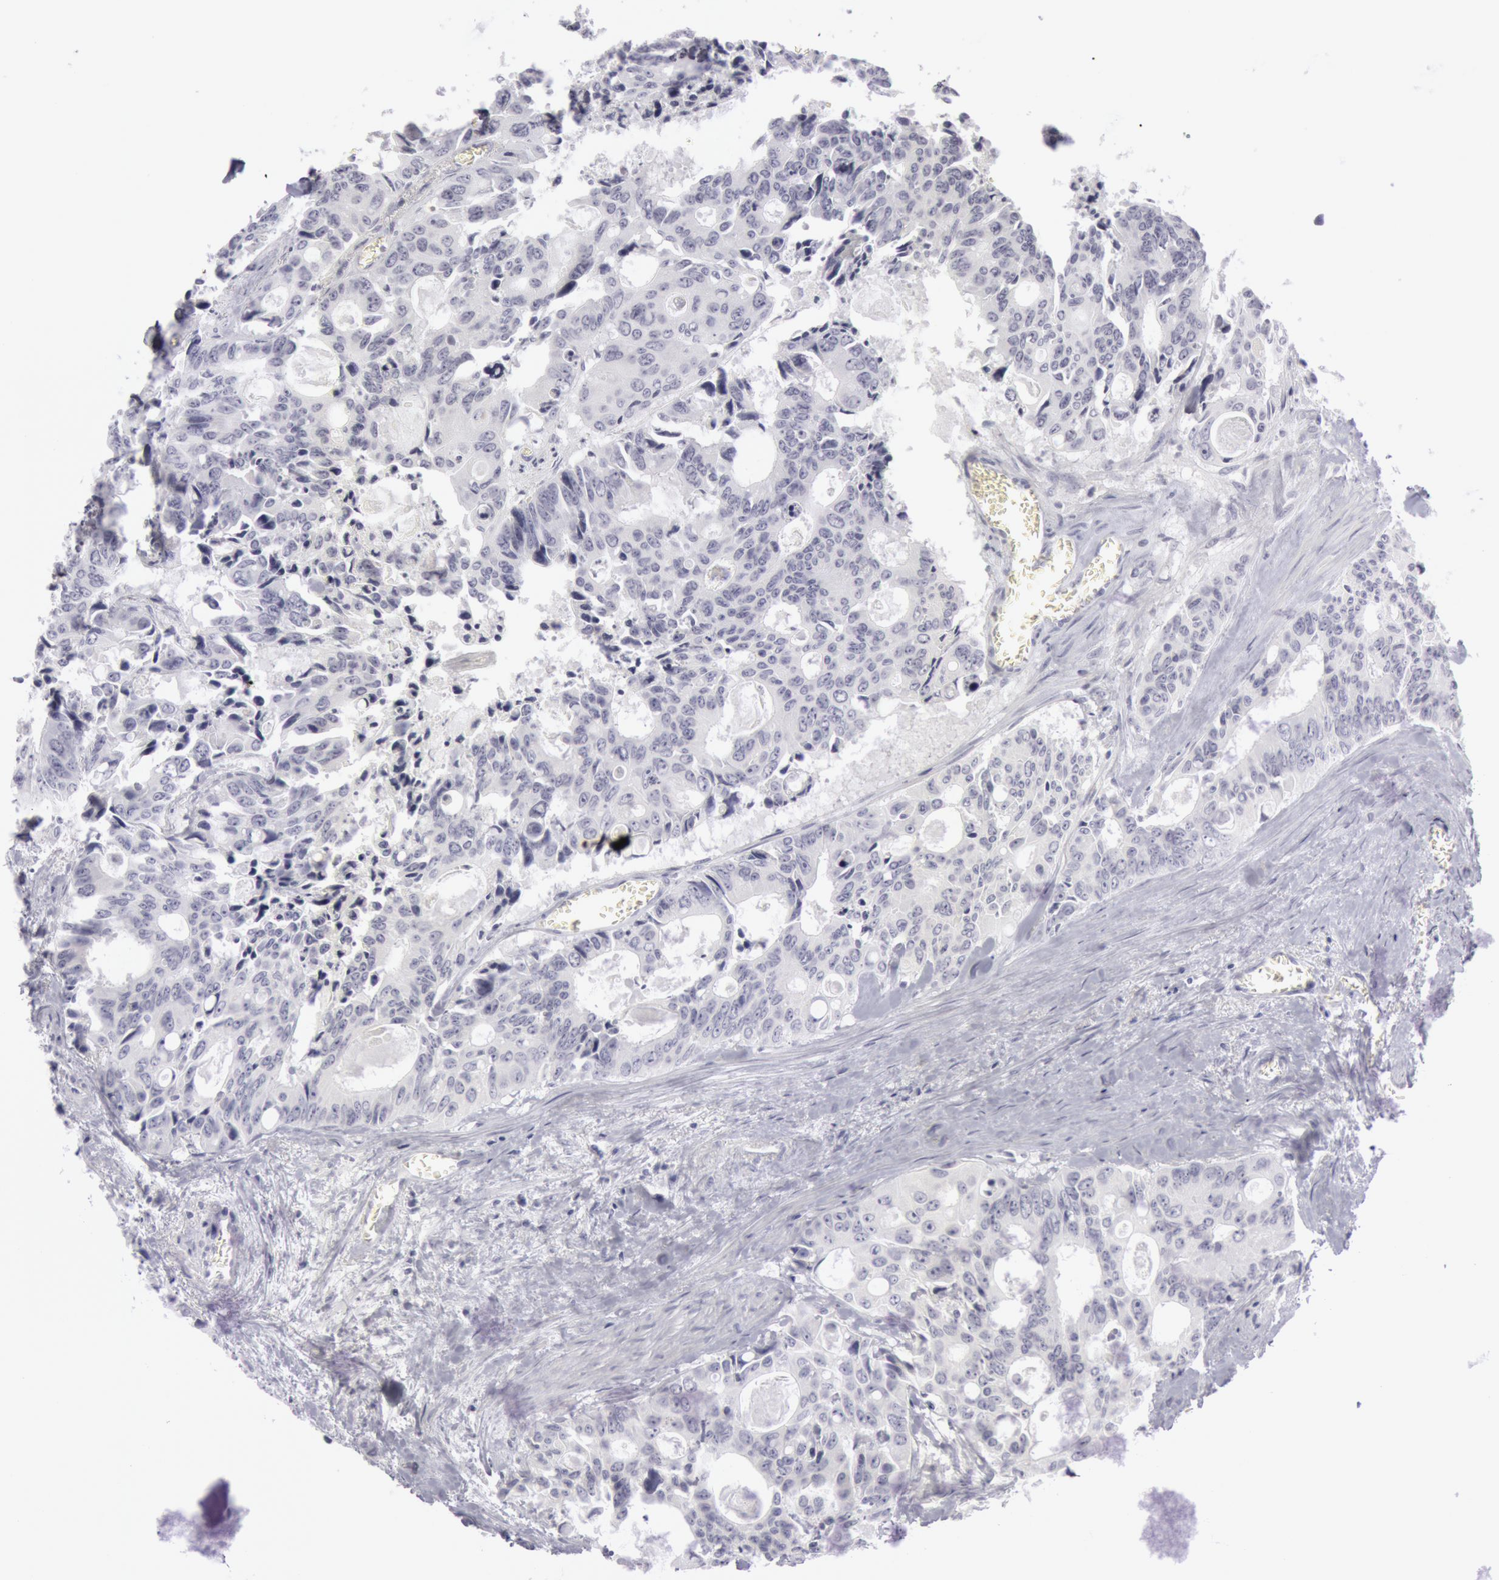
{"staining": {"intensity": "negative", "quantity": "none", "location": "none"}, "tissue": "colorectal cancer", "cell_type": "Tumor cells", "image_type": "cancer", "snomed": [{"axis": "morphology", "description": "Adenocarcinoma, NOS"}, {"axis": "topography", "description": "Rectum"}], "caption": "Adenocarcinoma (colorectal) was stained to show a protein in brown. There is no significant expression in tumor cells.", "gene": "KRT16", "patient": {"sex": "male", "age": 76}}